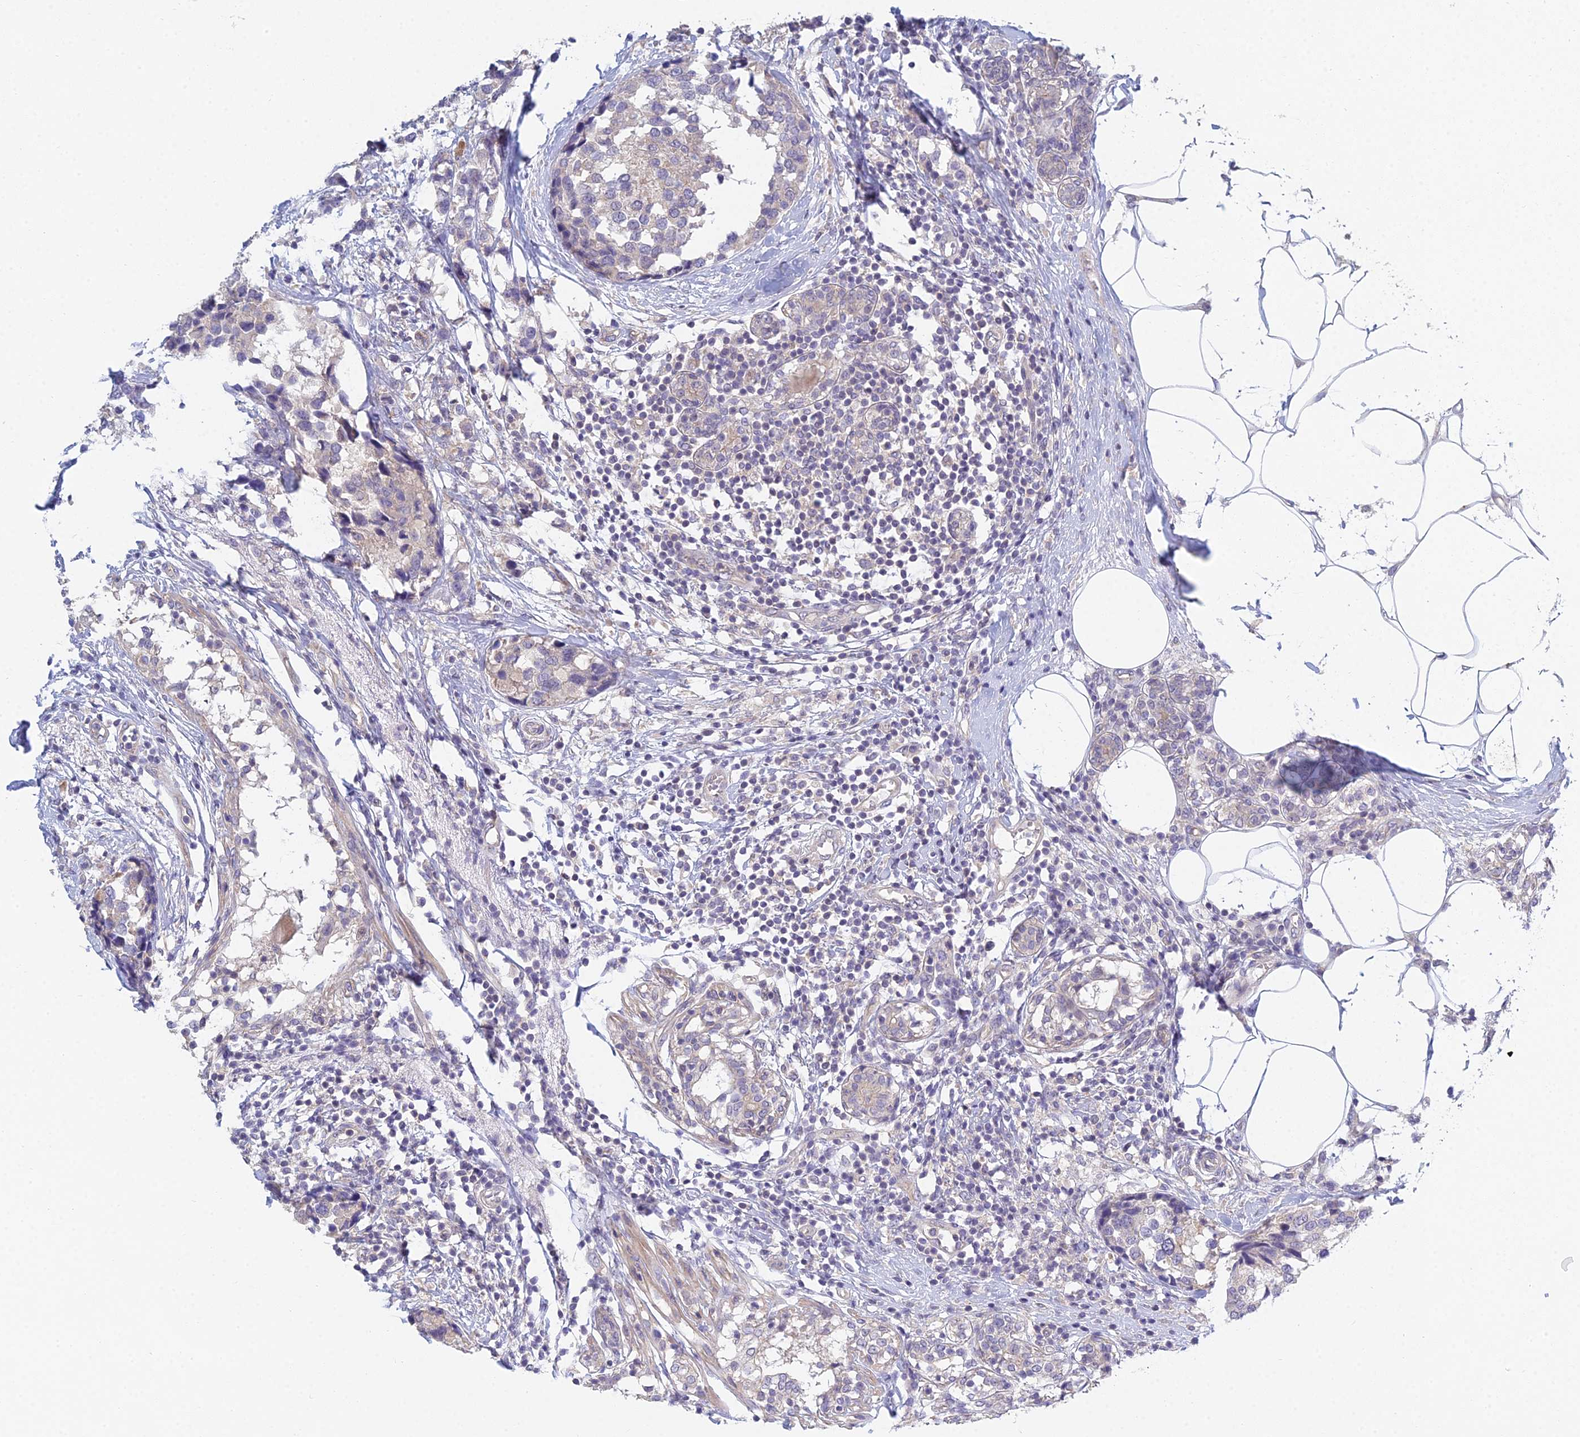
{"staining": {"intensity": "negative", "quantity": "none", "location": "none"}, "tissue": "breast cancer", "cell_type": "Tumor cells", "image_type": "cancer", "snomed": [{"axis": "morphology", "description": "Lobular carcinoma"}, {"axis": "topography", "description": "Breast"}], "caption": "High power microscopy histopathology image of an immunohistochemistry (IHC) histopathology image of breast lobular carcinoma, revealing no significant positivity in tumor cells.", "gene": "METTL26", "patient": {"sex": "female", "age": 59}}